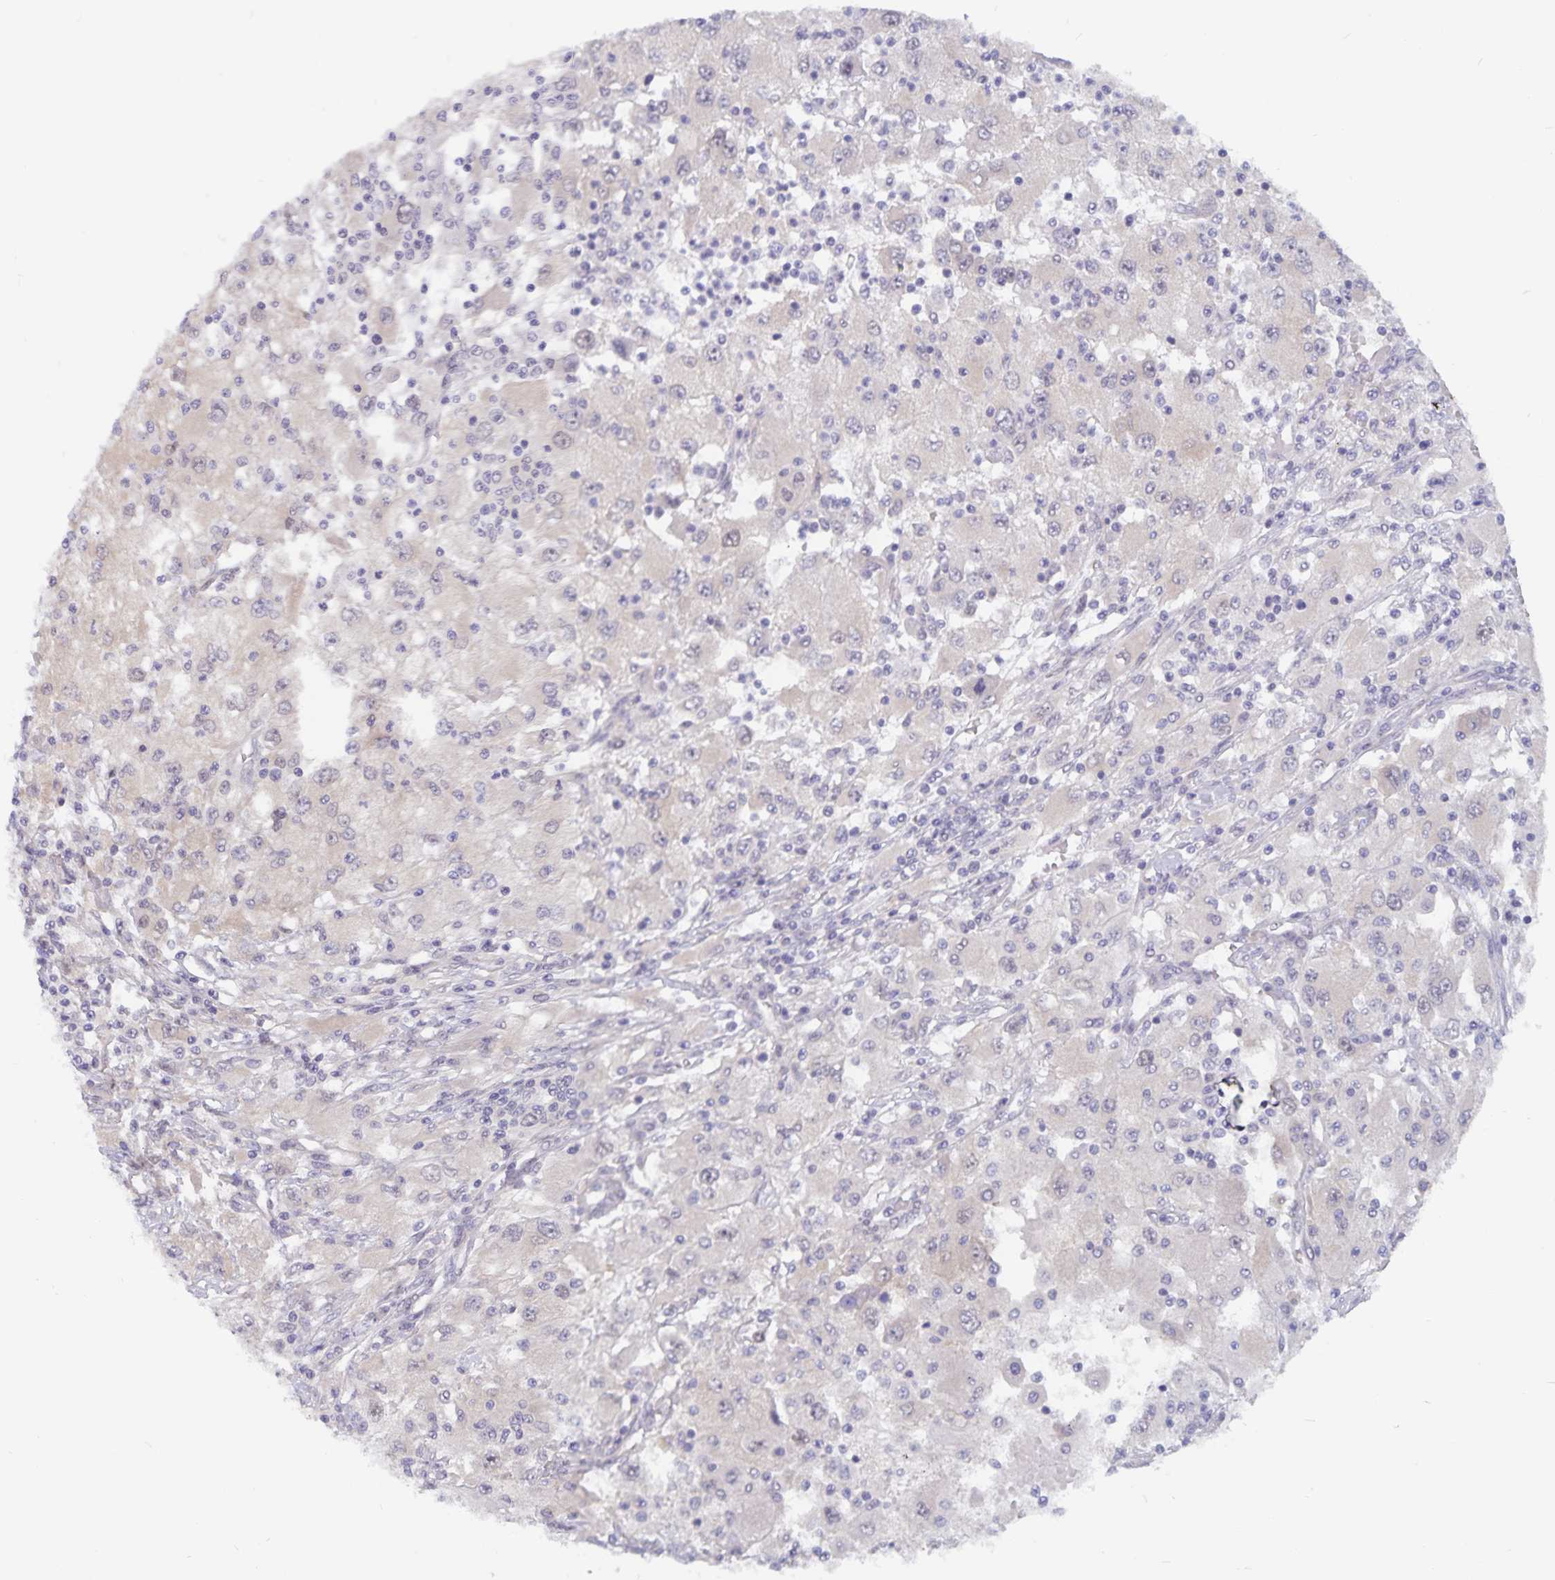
{"staining": {"intensity": "negative", "quantity": "none", "location": "none"}, "tissue": "renal cancer", "cell_type": "Tumor cells", "image_type": "cancer", "snomed": [{"axis": "morphology", "description": "Adenocarcinoma, NOS"}, {"axis": "topography", "description": "Kidney"}], "caption": "IHC of renal cancer (adenocarcinoma) exhibits no positivity in tumor cells. (DAB IHC, high magnification).", "gene": "BAG6", "patient": {"sex": "female", "age": 67}}